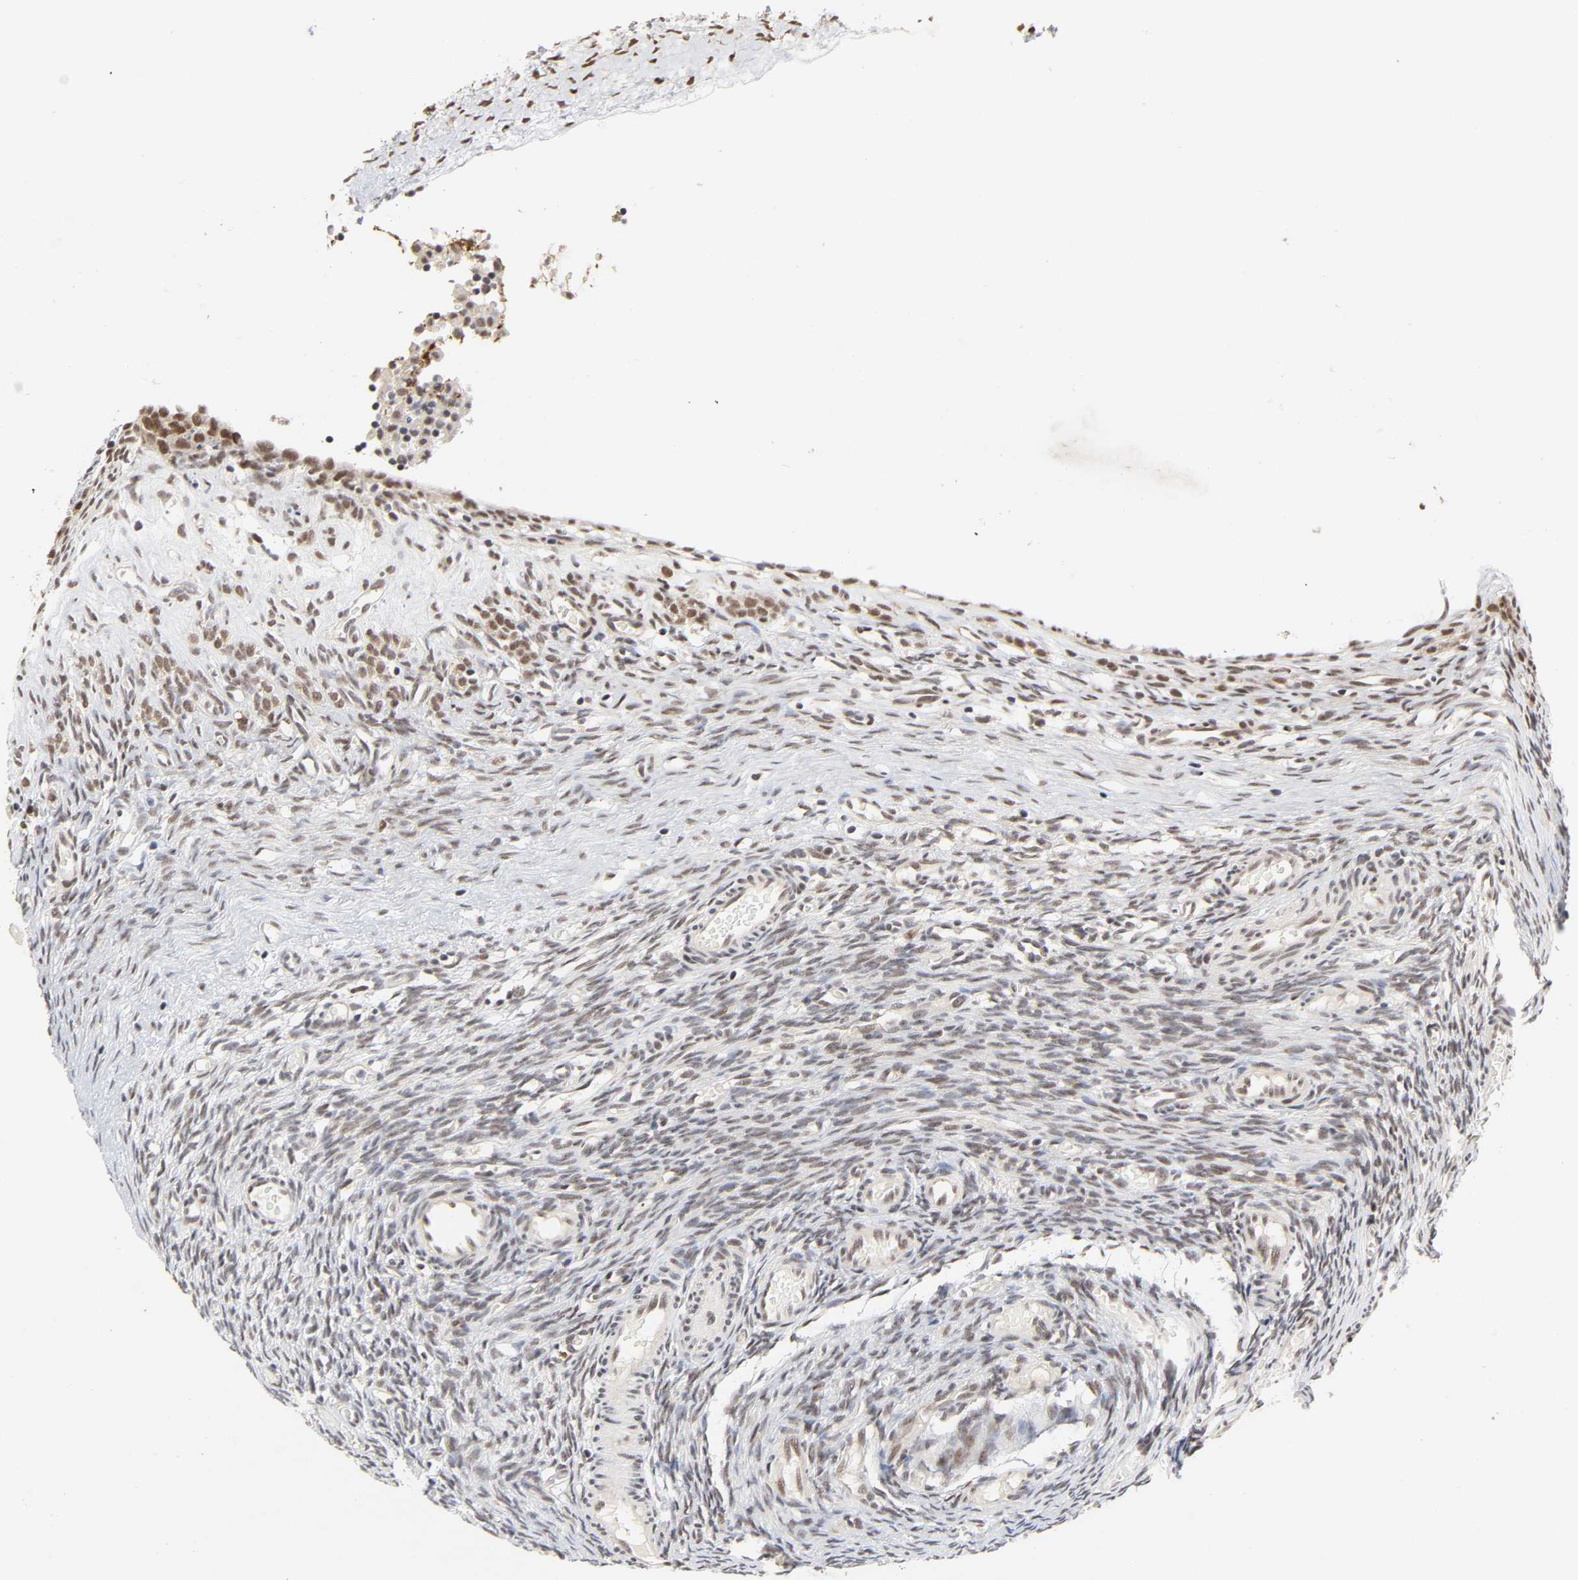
{"staining": {"intensity": "weak", "quantity": ">75%", "location": "nuclear"}, "tissue": "ovary", "cell_type": "Ovarian stroma cells", "image_type": "normal", "snomed": [{"axis": "morphology", "description": "Normal tissue, NOS"}, {"axis": "topography", "description": "Ovary"}], "caption": "Ovary stained with immunohistochemistry (IHC) shows weak nuclear positivity in approximately >75% of ovarian stroma cells. Ihc stains the protein in brown and the nuclei are stained blue.", "gene": "ZKSCAN8", "patient": {"sex": "female", "age": 35}}